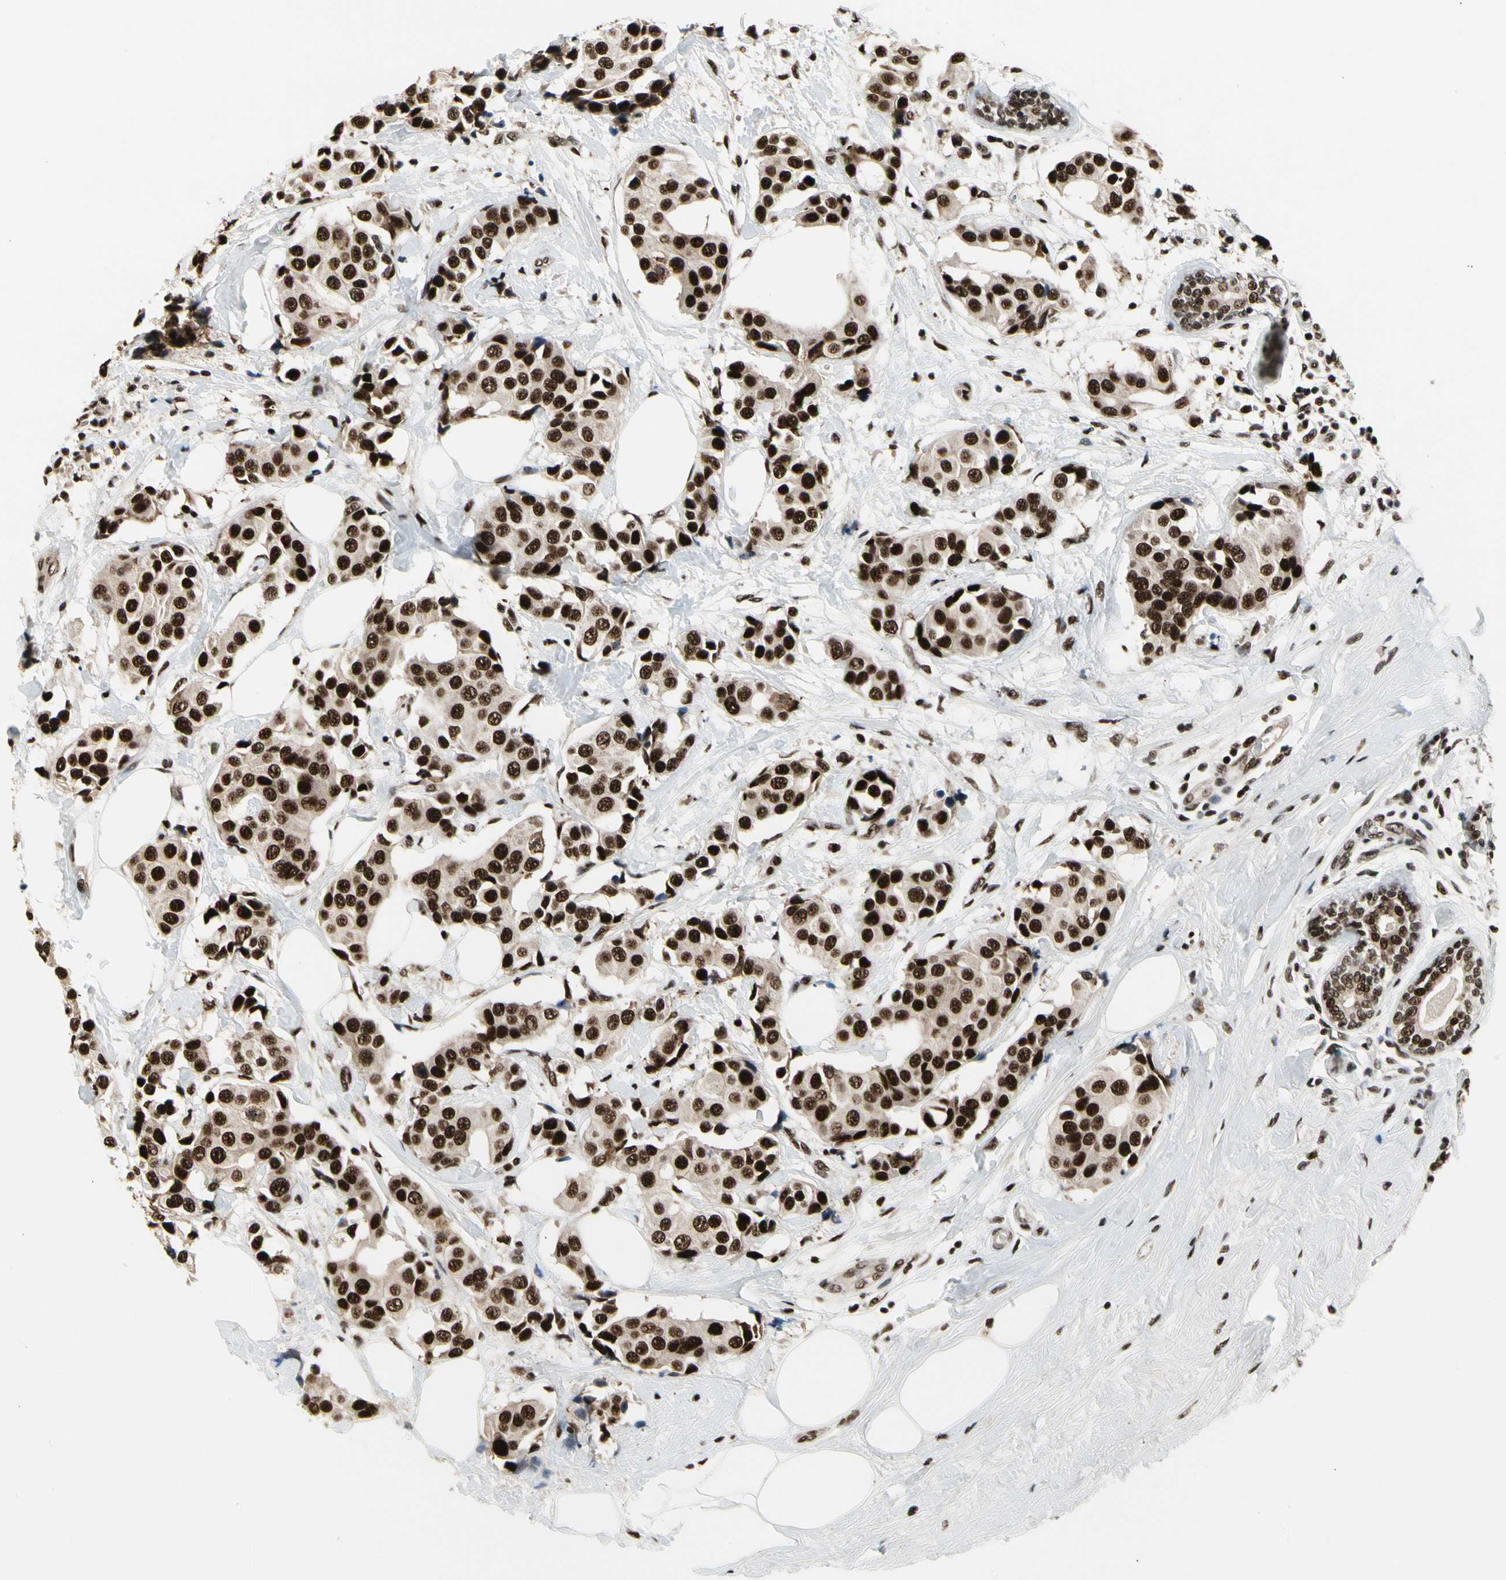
{"staining": {"intensity": "strong", "quantity": ">75%", "location": "nuclear"}, "tissue": "breast cancer", "cell_type": "Tumor cells", "image_type": "cancer", "snomed": [{"axis": "morphology", "description": "Normal tissue, NOS"}, {"axis": "morphology", "description": "Duct carcinoma"}, {"axis": "topography", "description": "Breast"}], "caption": "This image shows IHC staining of human invasive ductal carcinoma (breast), with high strong nuclear positivity in about >75% of tumor cells.", "gene": "SRSF11", "patient": {"sex": "female", "age": 39}}